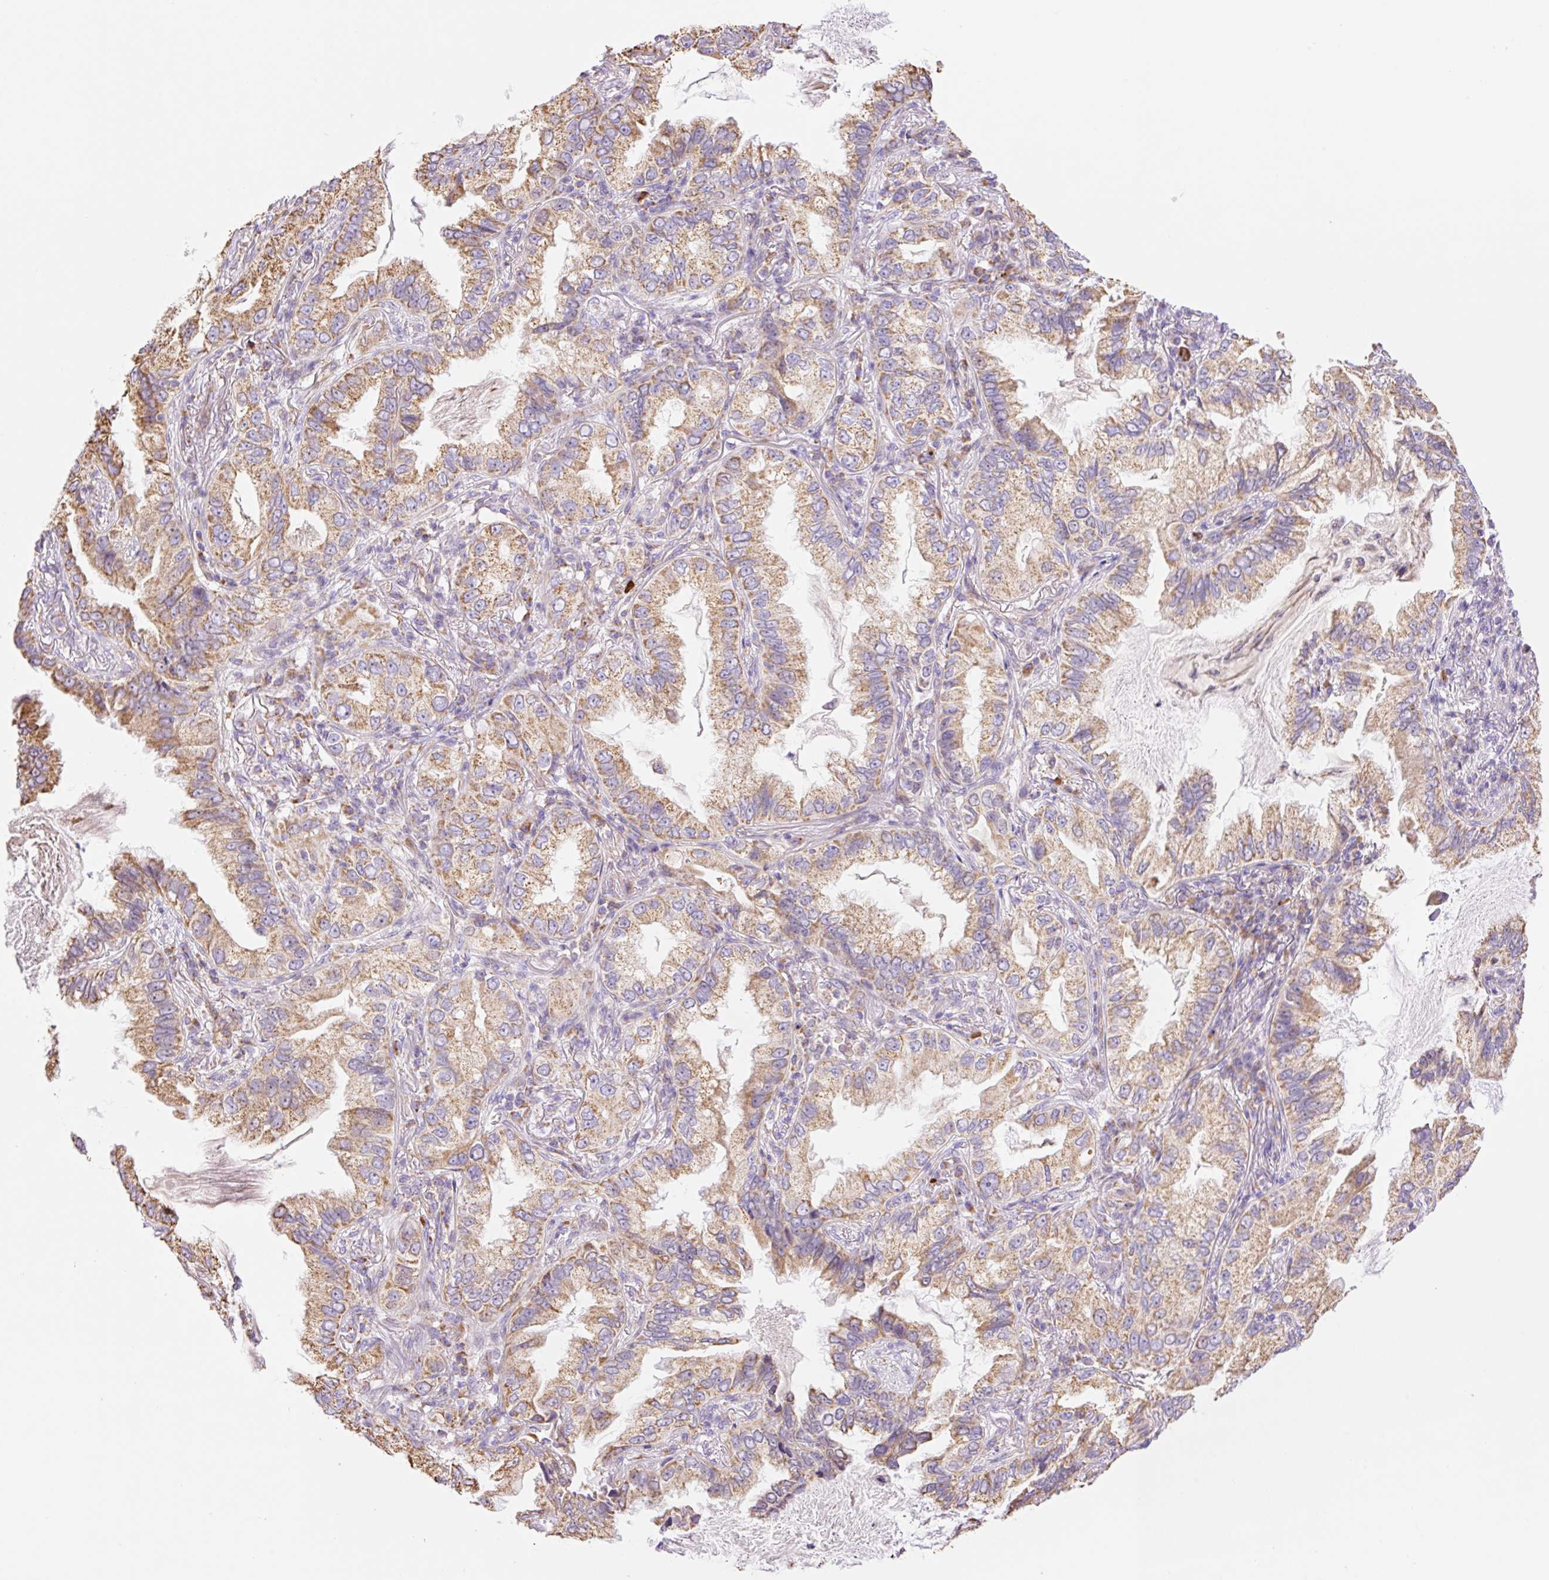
{"staining": {"intensity": "moderate", "quantity": ">75%", "location": "cytoplasmic/membranous"}, "tissue": "lung cancer", "cell_type": "Tumor cells", "image_type": "cancer", "snomed": [{"axis": "morphology", "description": "Adenocarcinoma, NOS"}, {"axis": "topography", "description": "Lung"}], "caption": "Moderate cytoplasmic/membranous expression is appreciated in approximately >75% of tumor cells in lung cancer (adenocarcinoma).", "gene": "ESAM", "patient": {"sex": "female", "age": 69}}